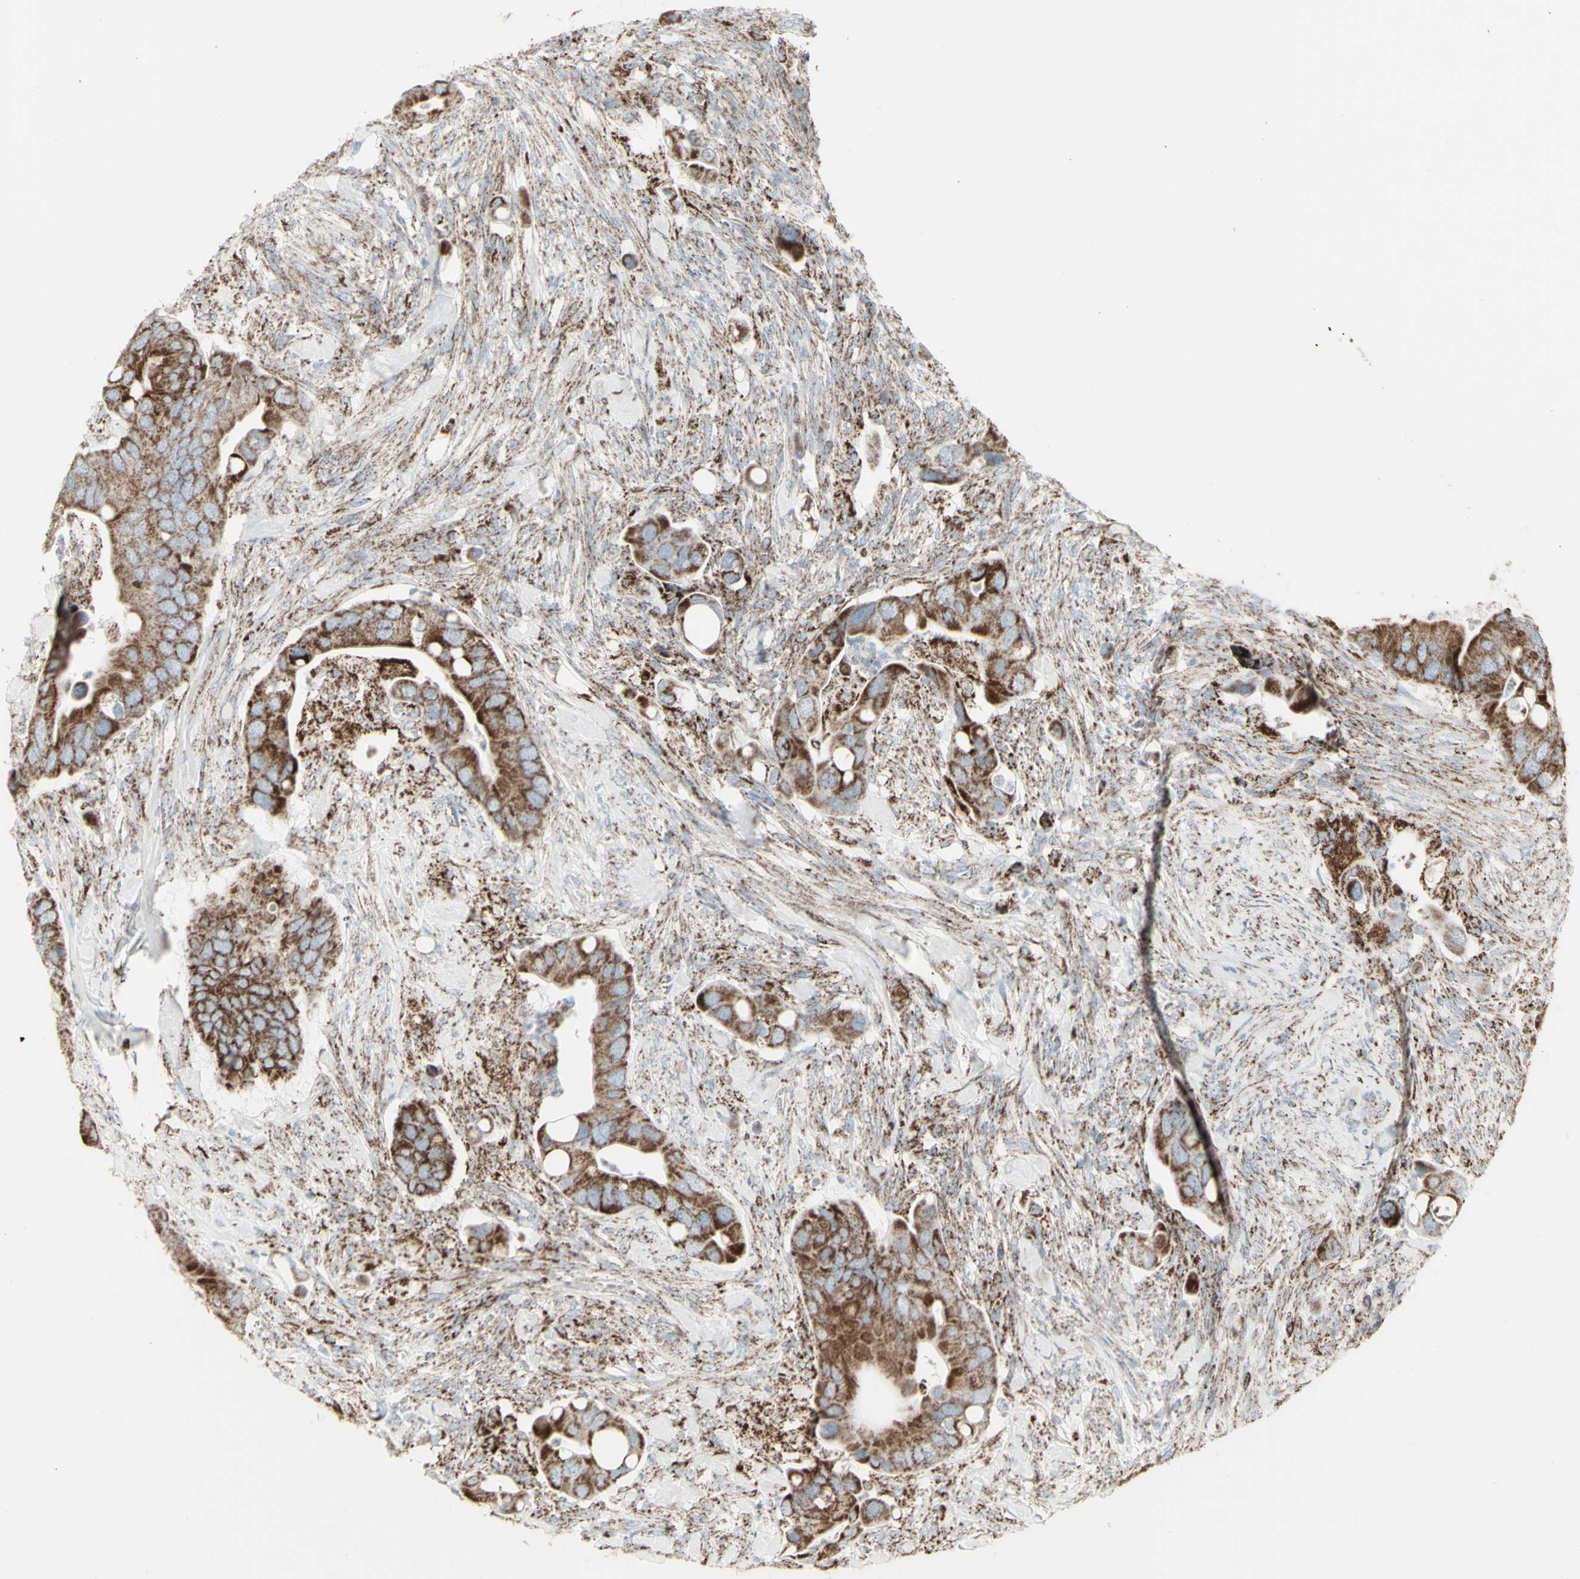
{"staining": {"intensity": "moderate", "quantity": ">75%", "location": "cytoplasmic/membranous"}, "tissue": "colorectal cancer", "cell_type": "Tumor cells", "image_type": "cancer", "snomed": [{"axis": "morphology", "description": "Adenocarcinoma, NOS"}, {"axis": "topography", "description": "Rectum"}], "caption": "Protein staining demonstrates moderate cytoplasmic/membranous staining in about >75% of tumor cells in colorectal cancer (adenocarcinoma).", "gene": "PLGRKT", "patient": {"sex": "female", "age": 57}}